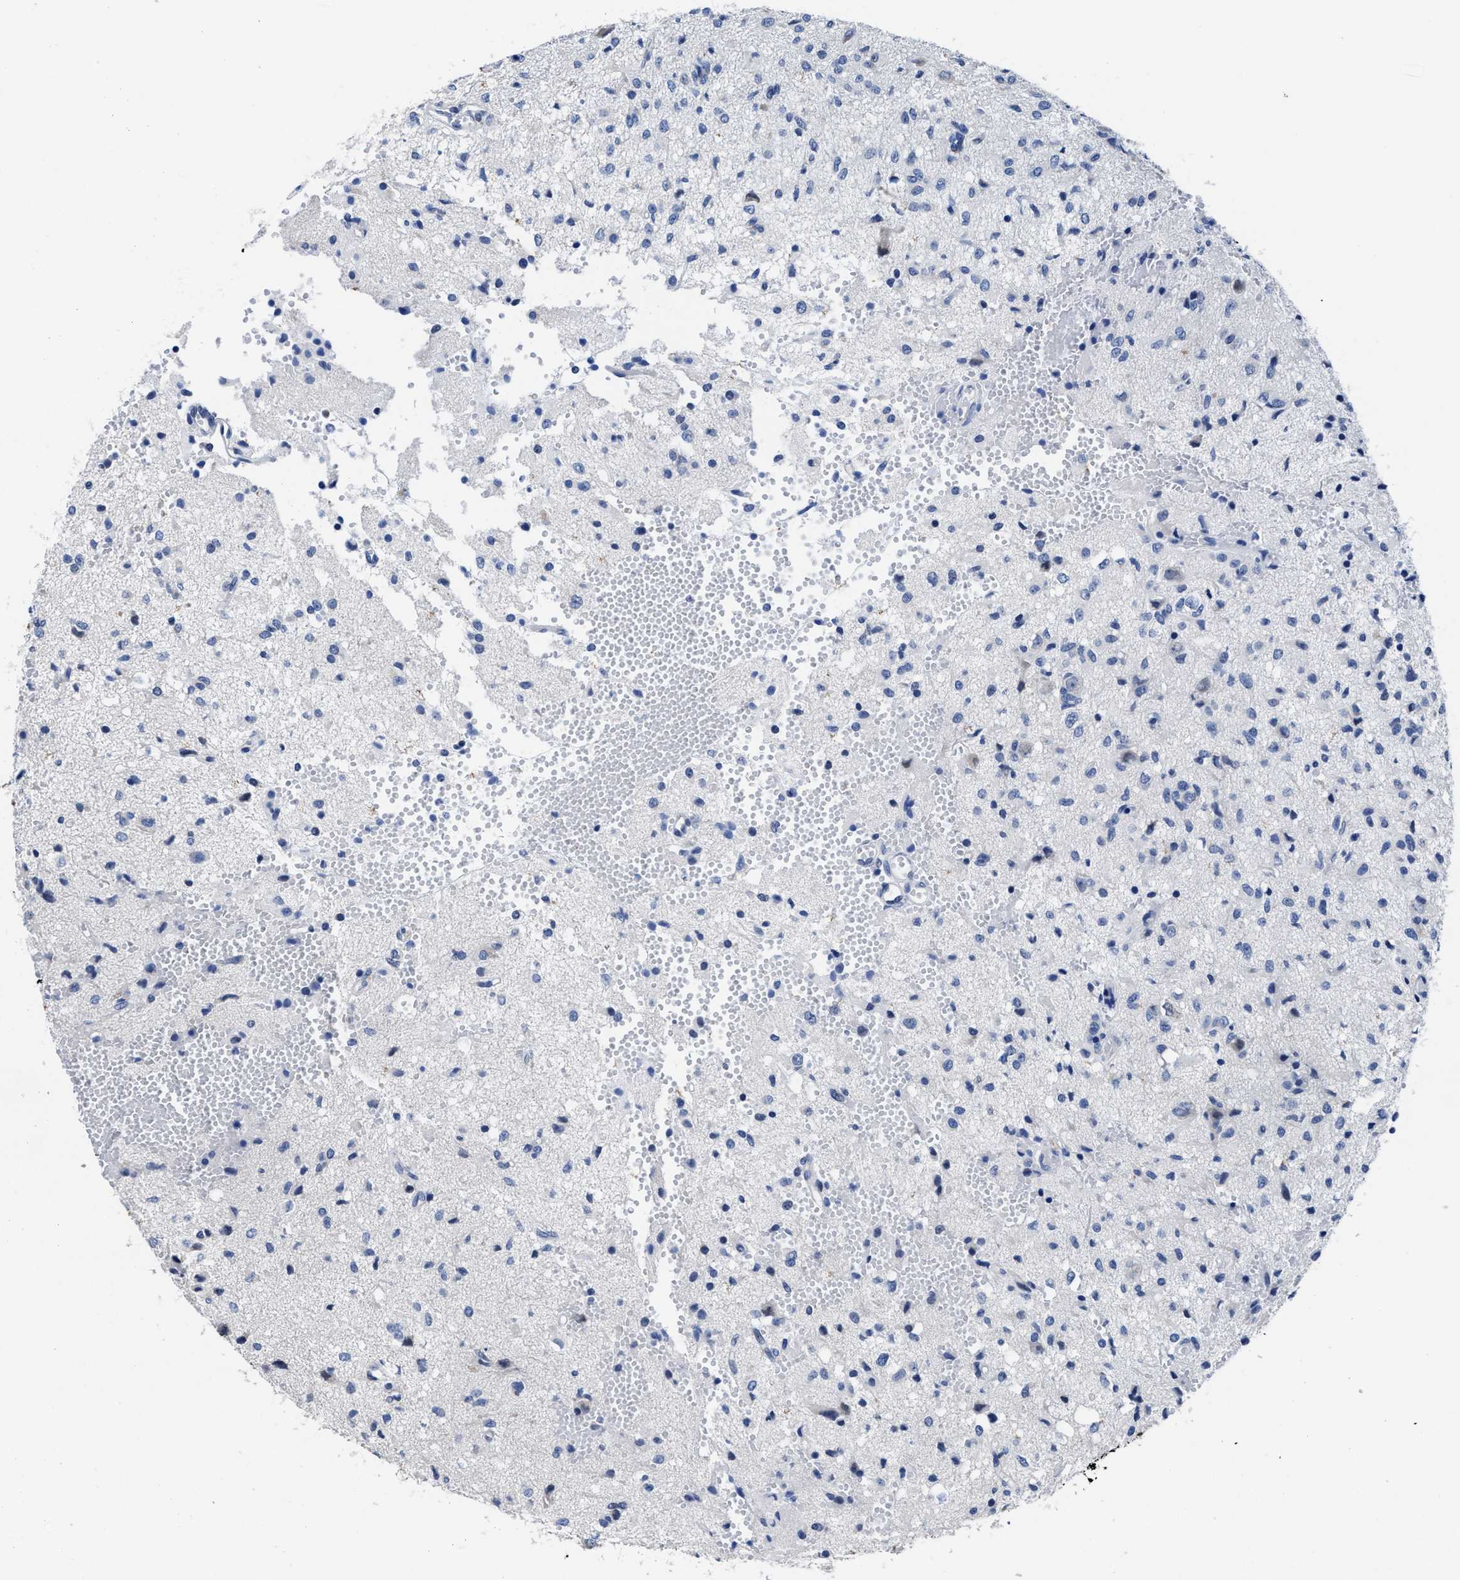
{"staining": {"intensity": "negative", "quantity": "none", "location": "none"}, "tissue": "glioma", "cell_type": "Tumor cells", "image_type": "cancer", "snomed": [{"axis": "morphology", "description": "Glioma, malignant, High grade"}, {"axis": "topography", "description": "Brain"}], "caption": "Immunohistochemistry (IHC) image of neoplastic tissue: human glioma stained with DAB (3,3'-diaminobenzidine) shows no significant protein expression in tumor cells.", "gene": "HOOK1", "patient": {"sex": "female", "age": 59}}